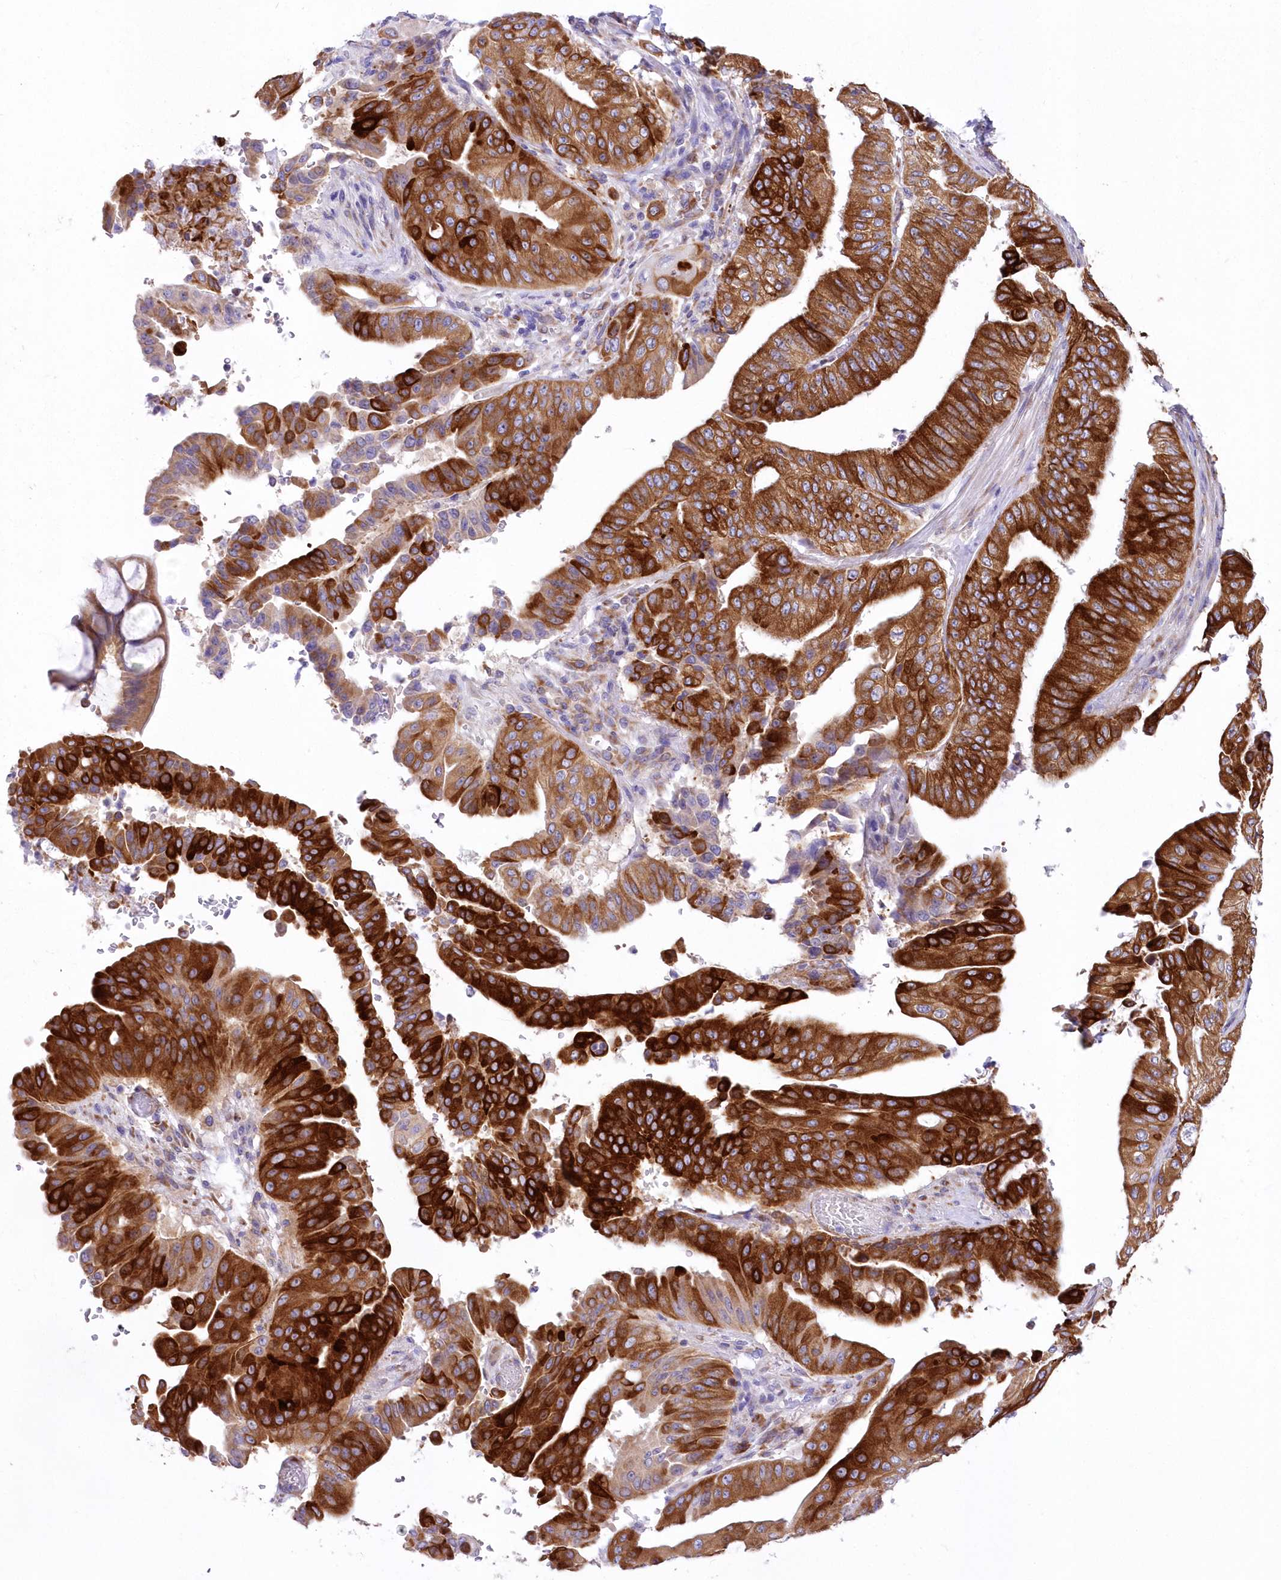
{"staining": {"intensity": "strong", "quantity": ">75%", "location": "cytoplasmic/membranous"}, "tissue": "pancreatic cancer", "cell_type": "Tumor cells", "image_type": "cancer", "snomed": [{"axis": "morphology", "description": "Adenocarcinoma, NOS"}, {"axis": "topography", "description": "Pancreas"}], "caption": "The histopathology image shows a brown stain indicating the presence of a protein in the cytoplasmic/membranous of tumor cells in pancreatic adenocarcinoma.", "gene": "YTHDC2", "patient": {"sex": "female", "age": 77}}